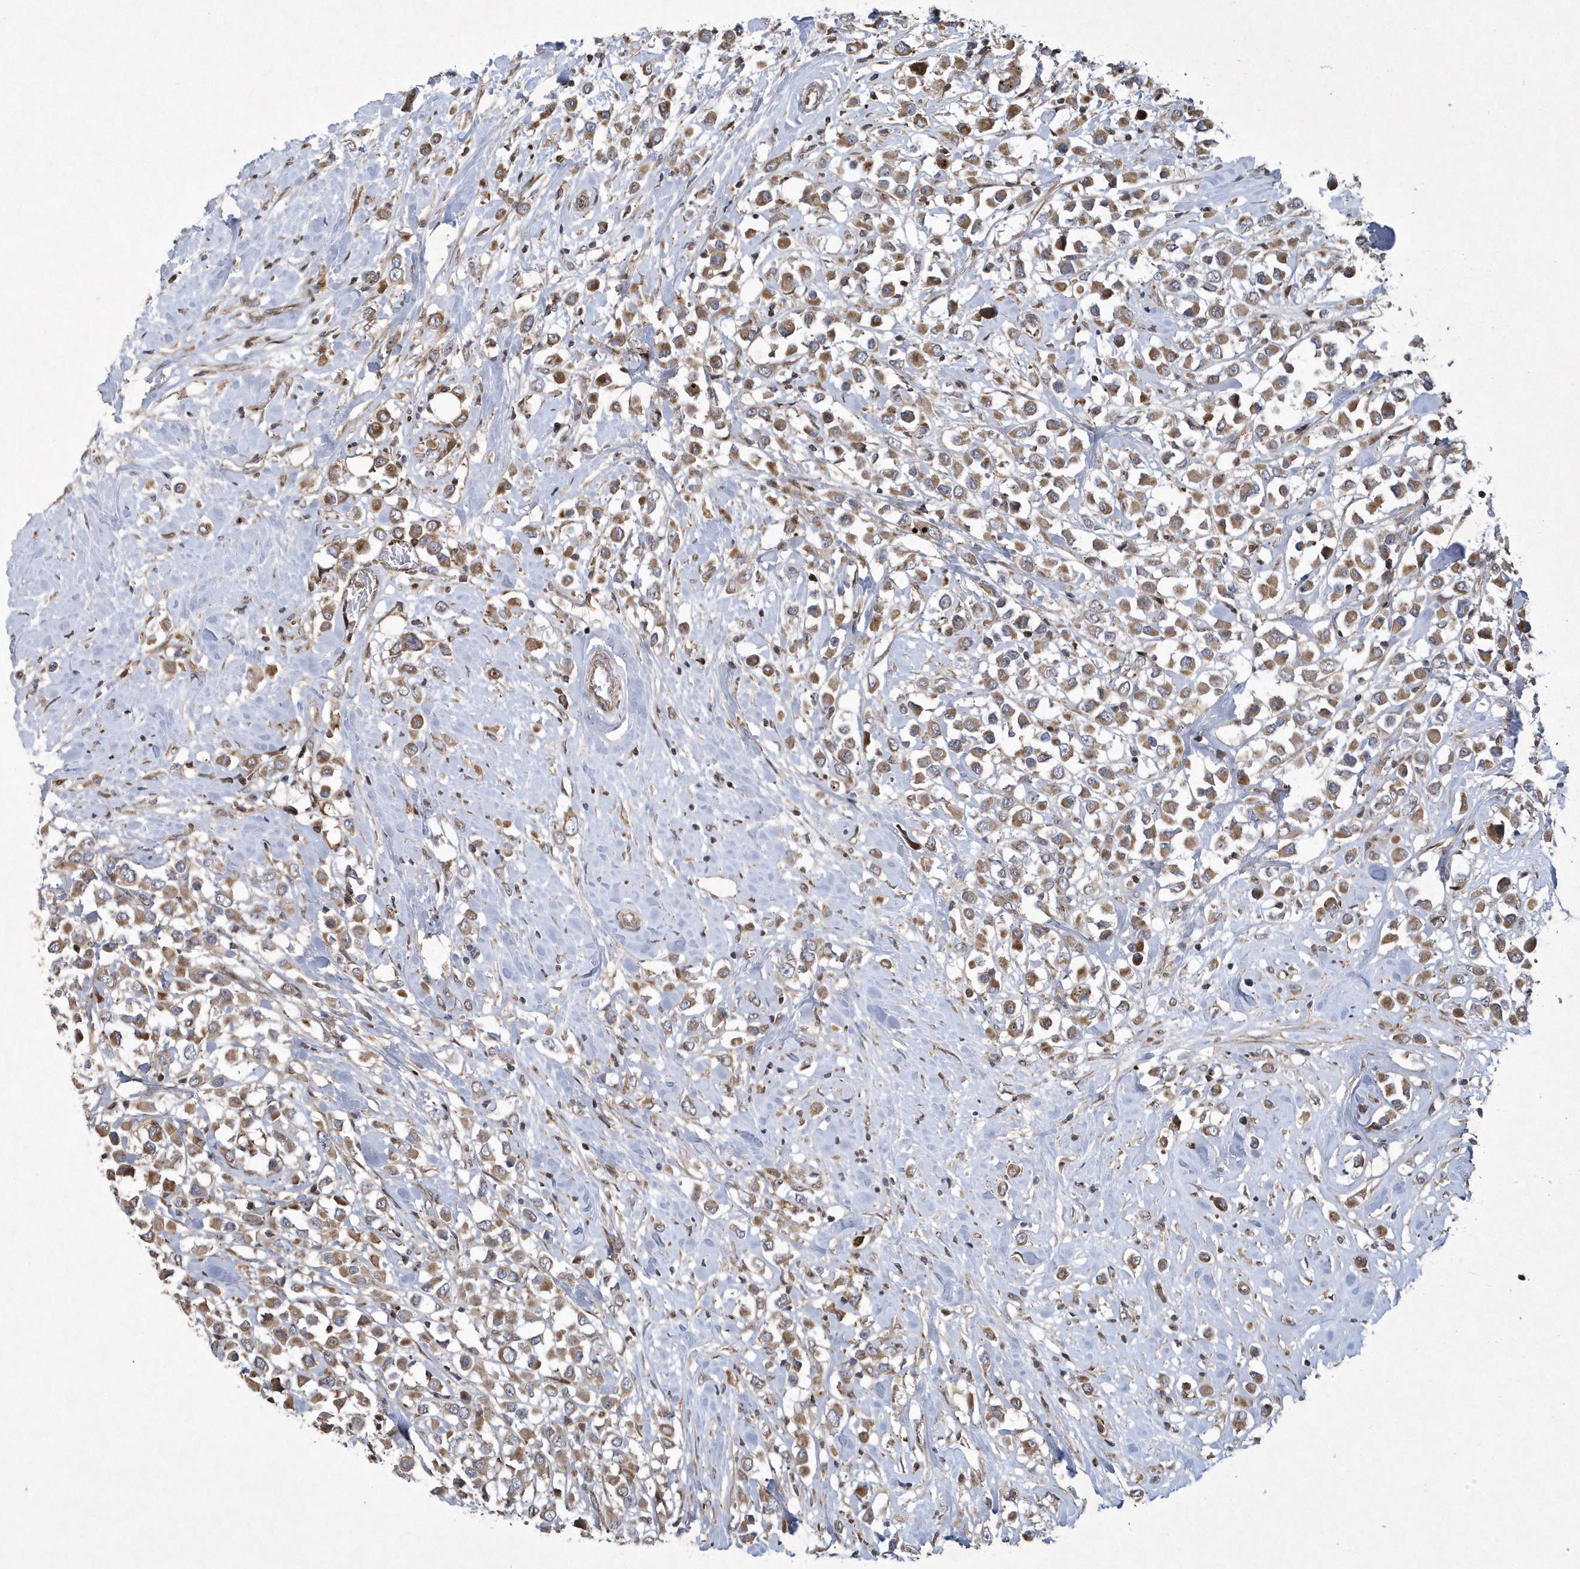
{"staining": {"intensity": "moderate", "quantity": ">75%", "location": "cytoplasmic/membranous"}, "tissue": "breast cancer", "cell_type": "Tumor cells", "image_type": "cancer", "snomed": [{"axis": "morphology", "description": "Duct carcinoma"}, {"axis": "topography", "description": "Breast"}], "caption": "Protein staining reveals moderate cytoplasmic/membranous expression in about >75% of tumor cells in breast cancer.", "gene": "N4BP2", "patient": {"sex": "female", "age": 61}}